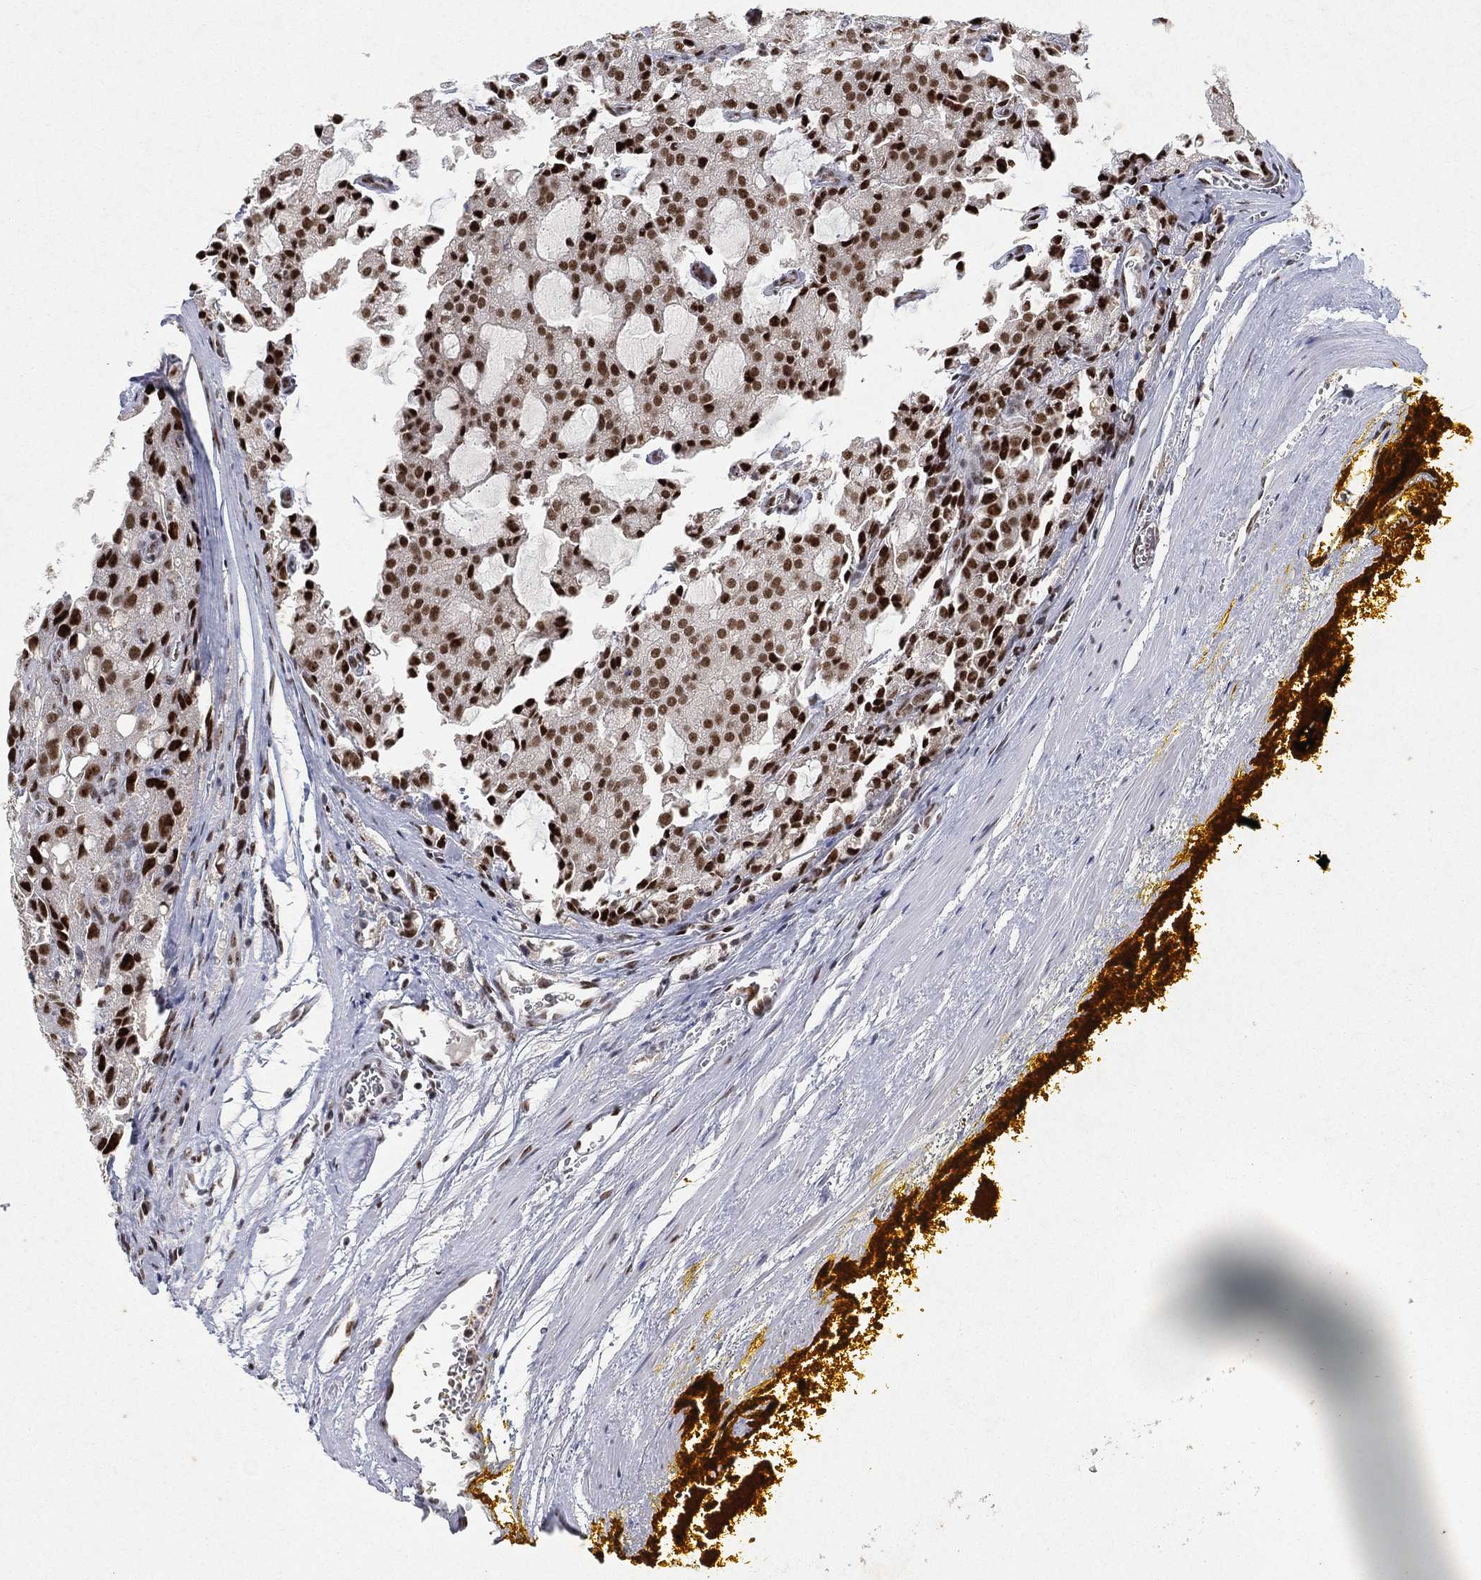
{"staining": {"intensity": "strong", "quantity": ">75%", "location": "nuclear"}, "tissue": "prostate cancer", "cell_type": "Tumor cells", "image_type": "cancer", "snomed": [{"axis": "morphology", "description": "Adenocarcinoma, NOS"}, {"axis": "topography", "description": "Prostate and seminal vesicle, NOS"}, {"axis": "topography", "description": "Prostate"}], "caption": "Tumor cells display high levels of strong nuclear staining in approximately >75% of cells in adenocarcinoma (prostate).", "gene": "DDX27", "patient": {"sex": "male", "age": 67}}